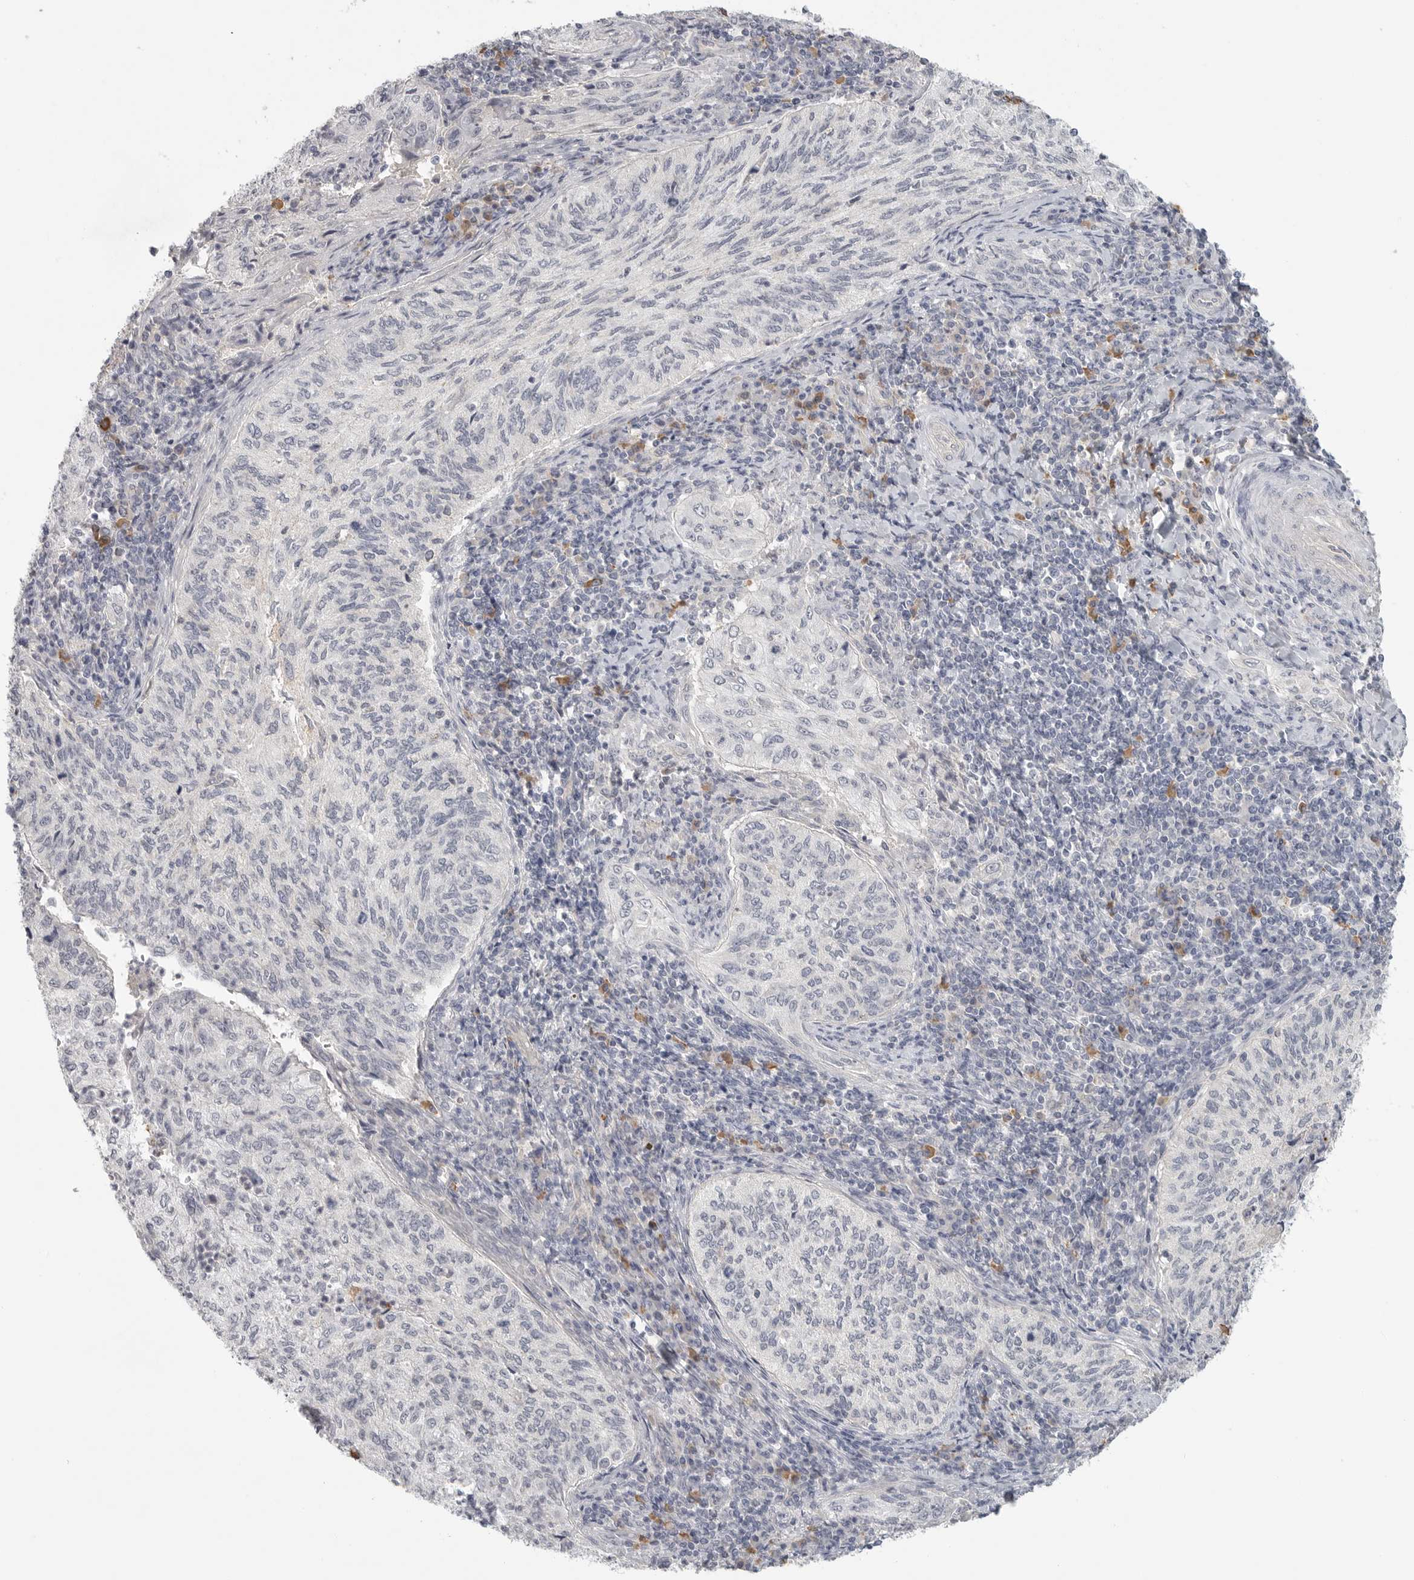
{"staining": {"intensity": "negative", "quantity": "none", "location": "none"}, "tissue": "cervical cancer", "cell_type": "Tumor cells", "image_type": "cancer", "snomed": [{"axis": "morphology", "description": "Squamous cell carcinoma, NOS"}, {"axis": "topography", "description": "Cervix"}], "caption": "Tumor cells are negative for protein expression in human cervical cancer.", "gene": "SLC25A36", "patient": {"sex": "female", "age": 30}}